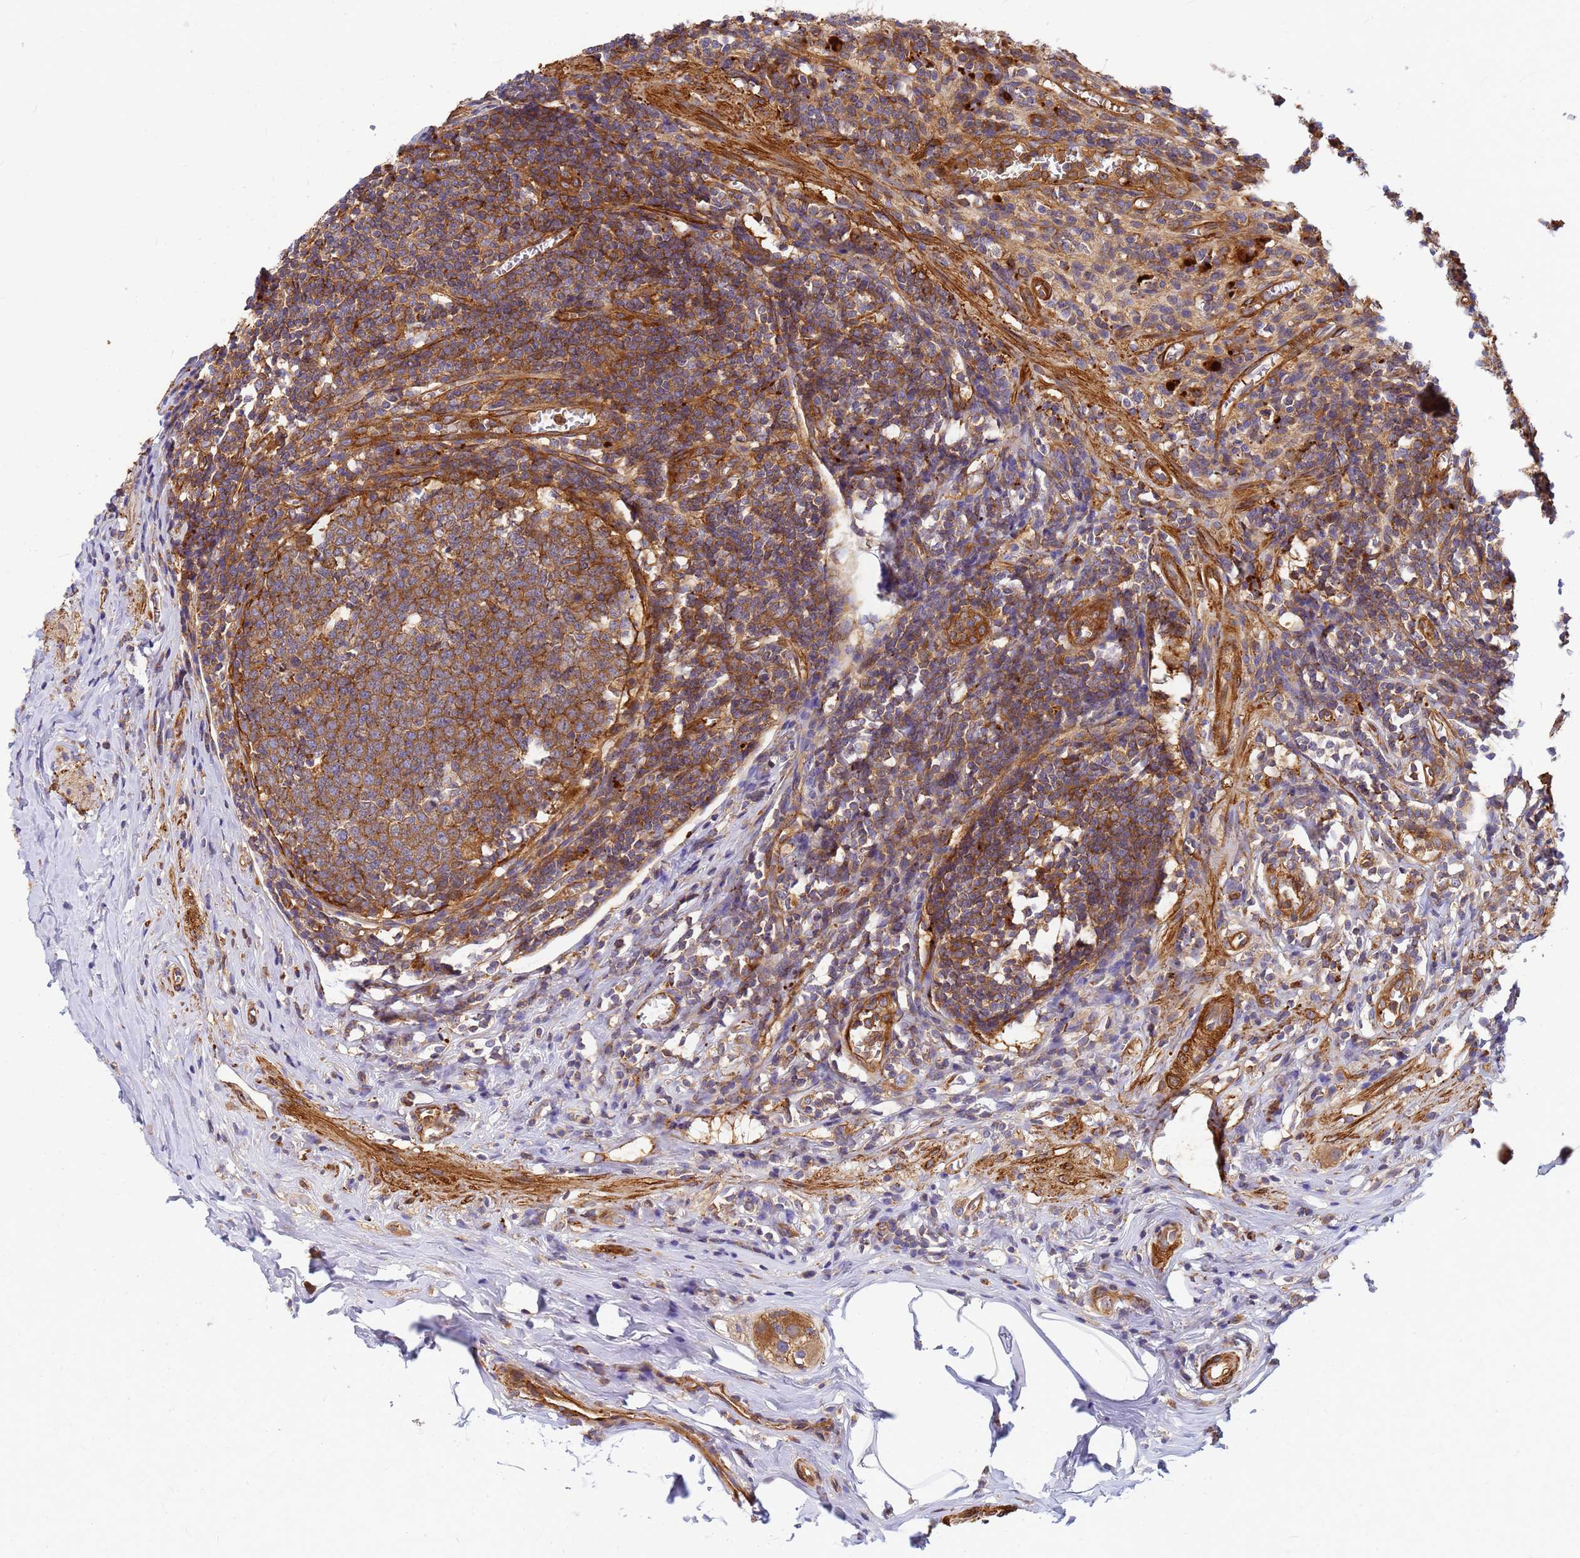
{"staining": {"intensity": "moderate", "quantity": ">75%", "location": "cytoplasmic/membranous"}, "tissue": "appendix", "cell_type": "Glandular cells", "image_type": "normal", "snomed": [{"axis": "morphology", "description": "Normal tissue, NOS"}, {"axis": "topography", "description": "Appendix"}], "caption": "An immunohistochemistry histopathology image of normal tissue is shown. Protein staining in brown shows moderate cytoplasmic/membranous positivity in appendix within glandular cells. Using DAB (3,3'-diaminobenzidine) (brown) and hematoxylin (blue) stains, captured at high magnification using brightfield microscopy.", "gene": "C2CD5", "patient": {"sex": "male", "age": 56}}